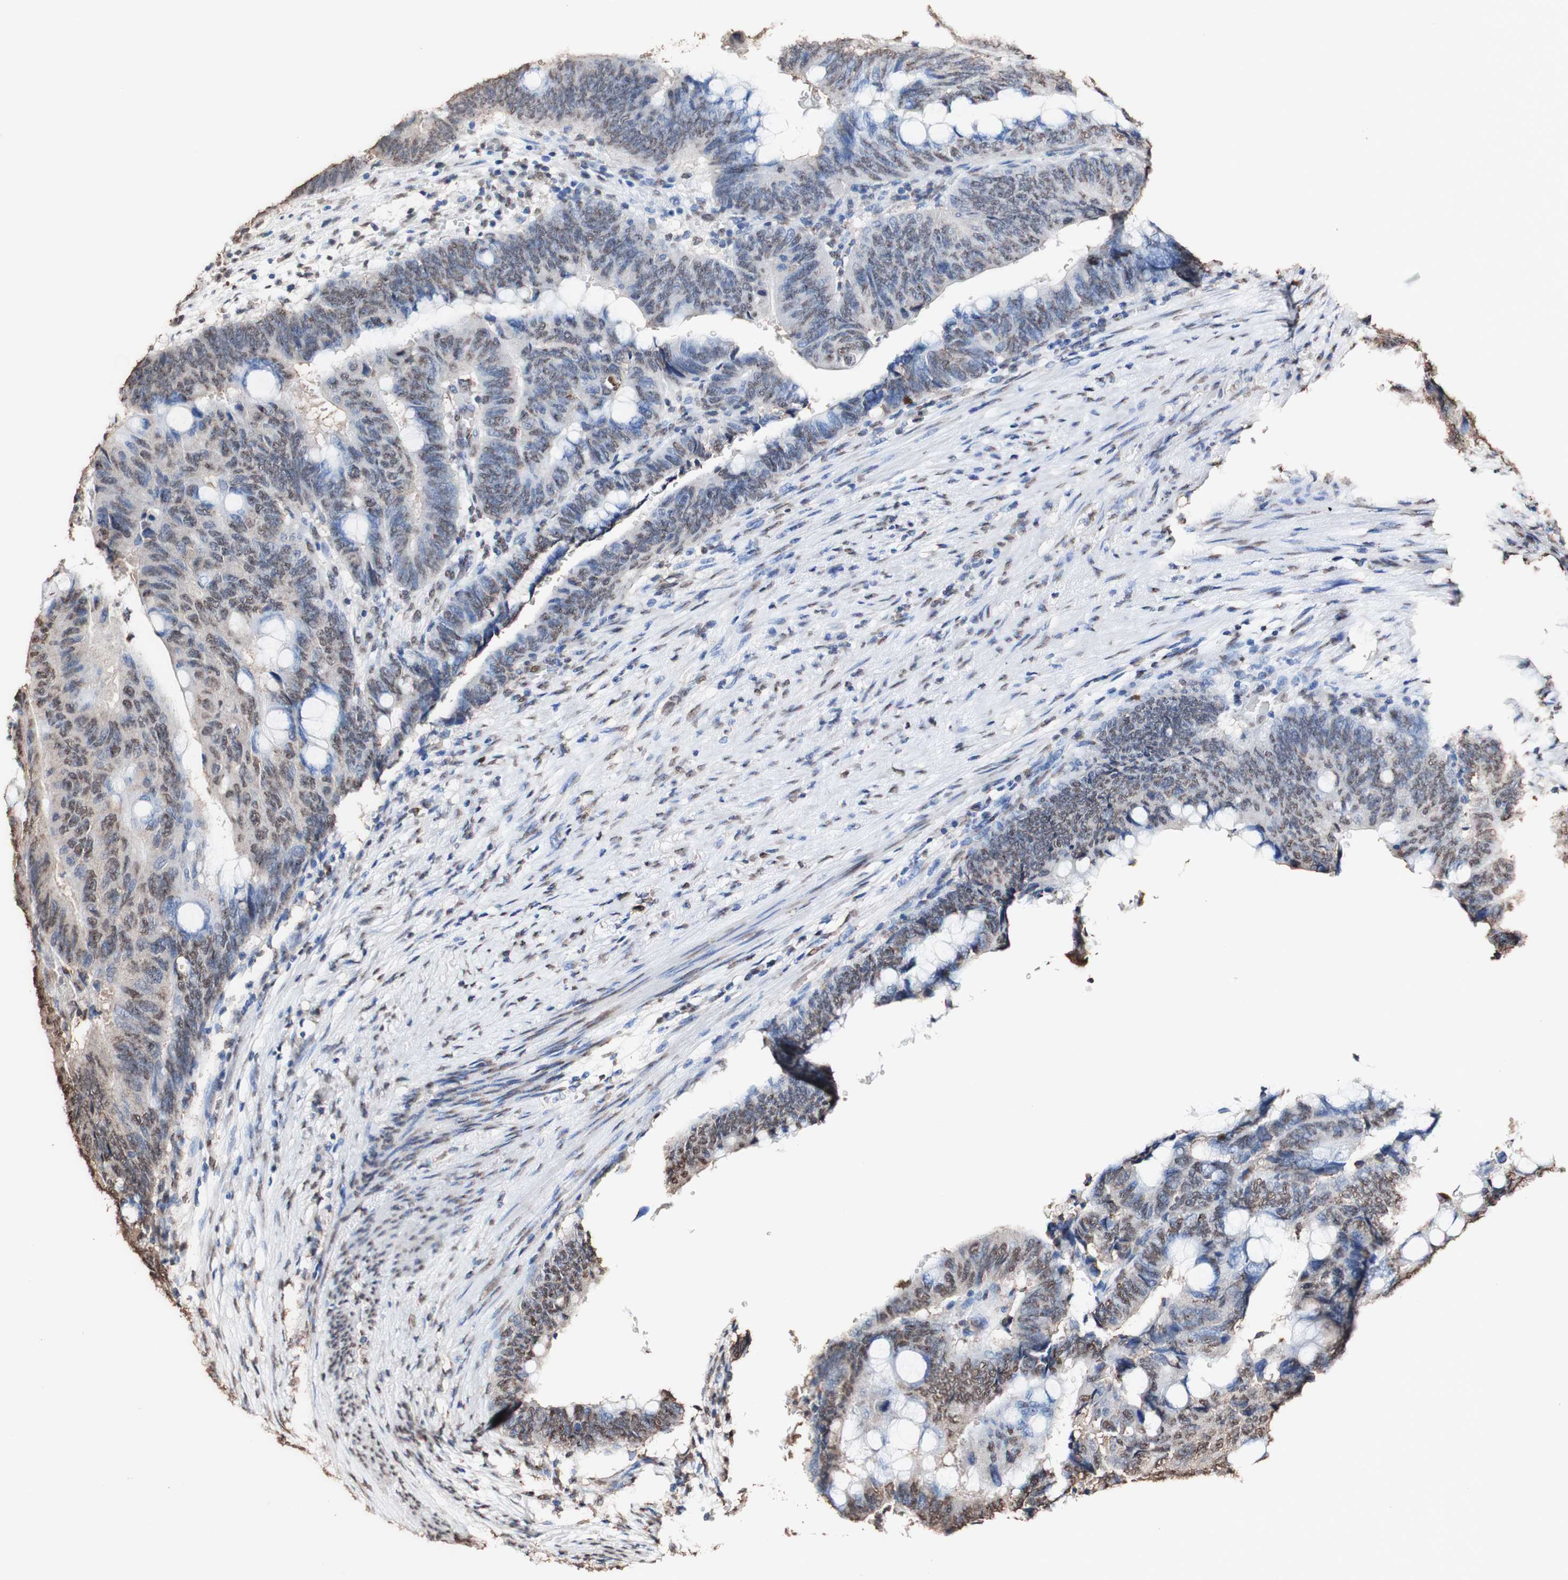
{"staining": {"intensity": "moderate", "quantity": ">75%", "location": "cytoplasmic/membranous,nuclear"}, "tissue": "colorectal cancer", "cell_type": "Tumor cells", "image_type": "cancer", "snomed": [{"axis": "morphology", "description": "Normal tissue, NOS"}, {"axis": "morphology", "description": "Adenocarcinoma, NOS"}, {"axis": "topography", "description": "Rectum"}, {"axis": "topography", "description": "Peripheral nerve tissue"}], "caption": "Protein staining demonstrates moderate cytoplasmic/membranous and nuclear expression in about >75% of tumor cells in colorectal adenocarcinoma.", "gene": "PIDD1", "patient": {"sex": "male", "age": 92}}